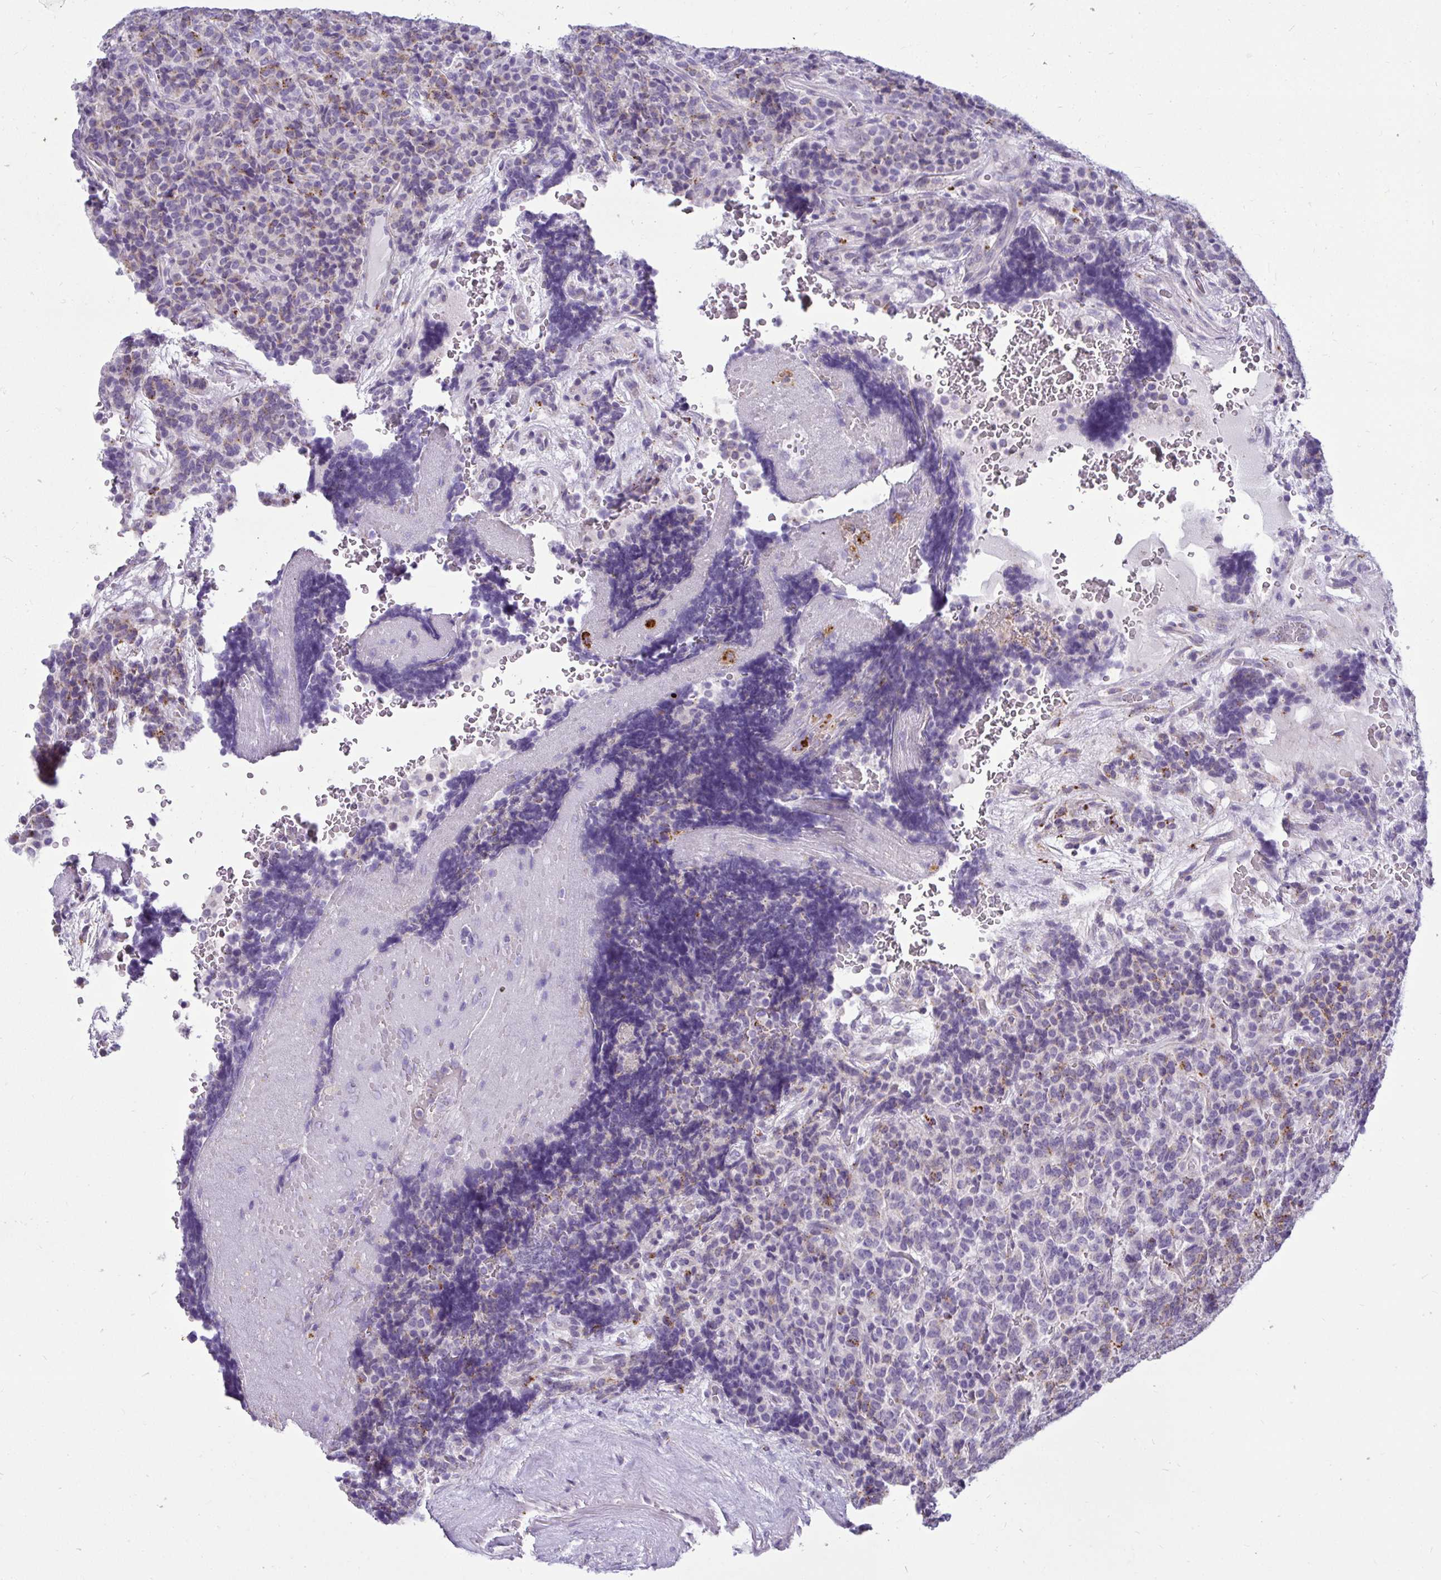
{"staining": {"intensity": "weak", "quantity": "25%-75%", "location": "cytoplasmic/membranous"}, "tissue": "carcinoid", "cell_type": "Tumor cells", "image_type": "cancer", "snomed": [{"axis": "morphology", "description": "Carcinoid, malignant, NOS"}, {"axis": "topography", "description": "Pancreas"}], "caption": "Carcinoid (malignant) was stained to show a protein in brown. There is low levels of weak cytoplasmic/membranous staining in approximately 25%-75% of tumor cells. The staining was performed using DAB, with brown indicating positive protein expression. Nuclei are stained blue with hematoxylin.", "gene": "CTSZ", "patient": {"sex": "male", "age": 36}}